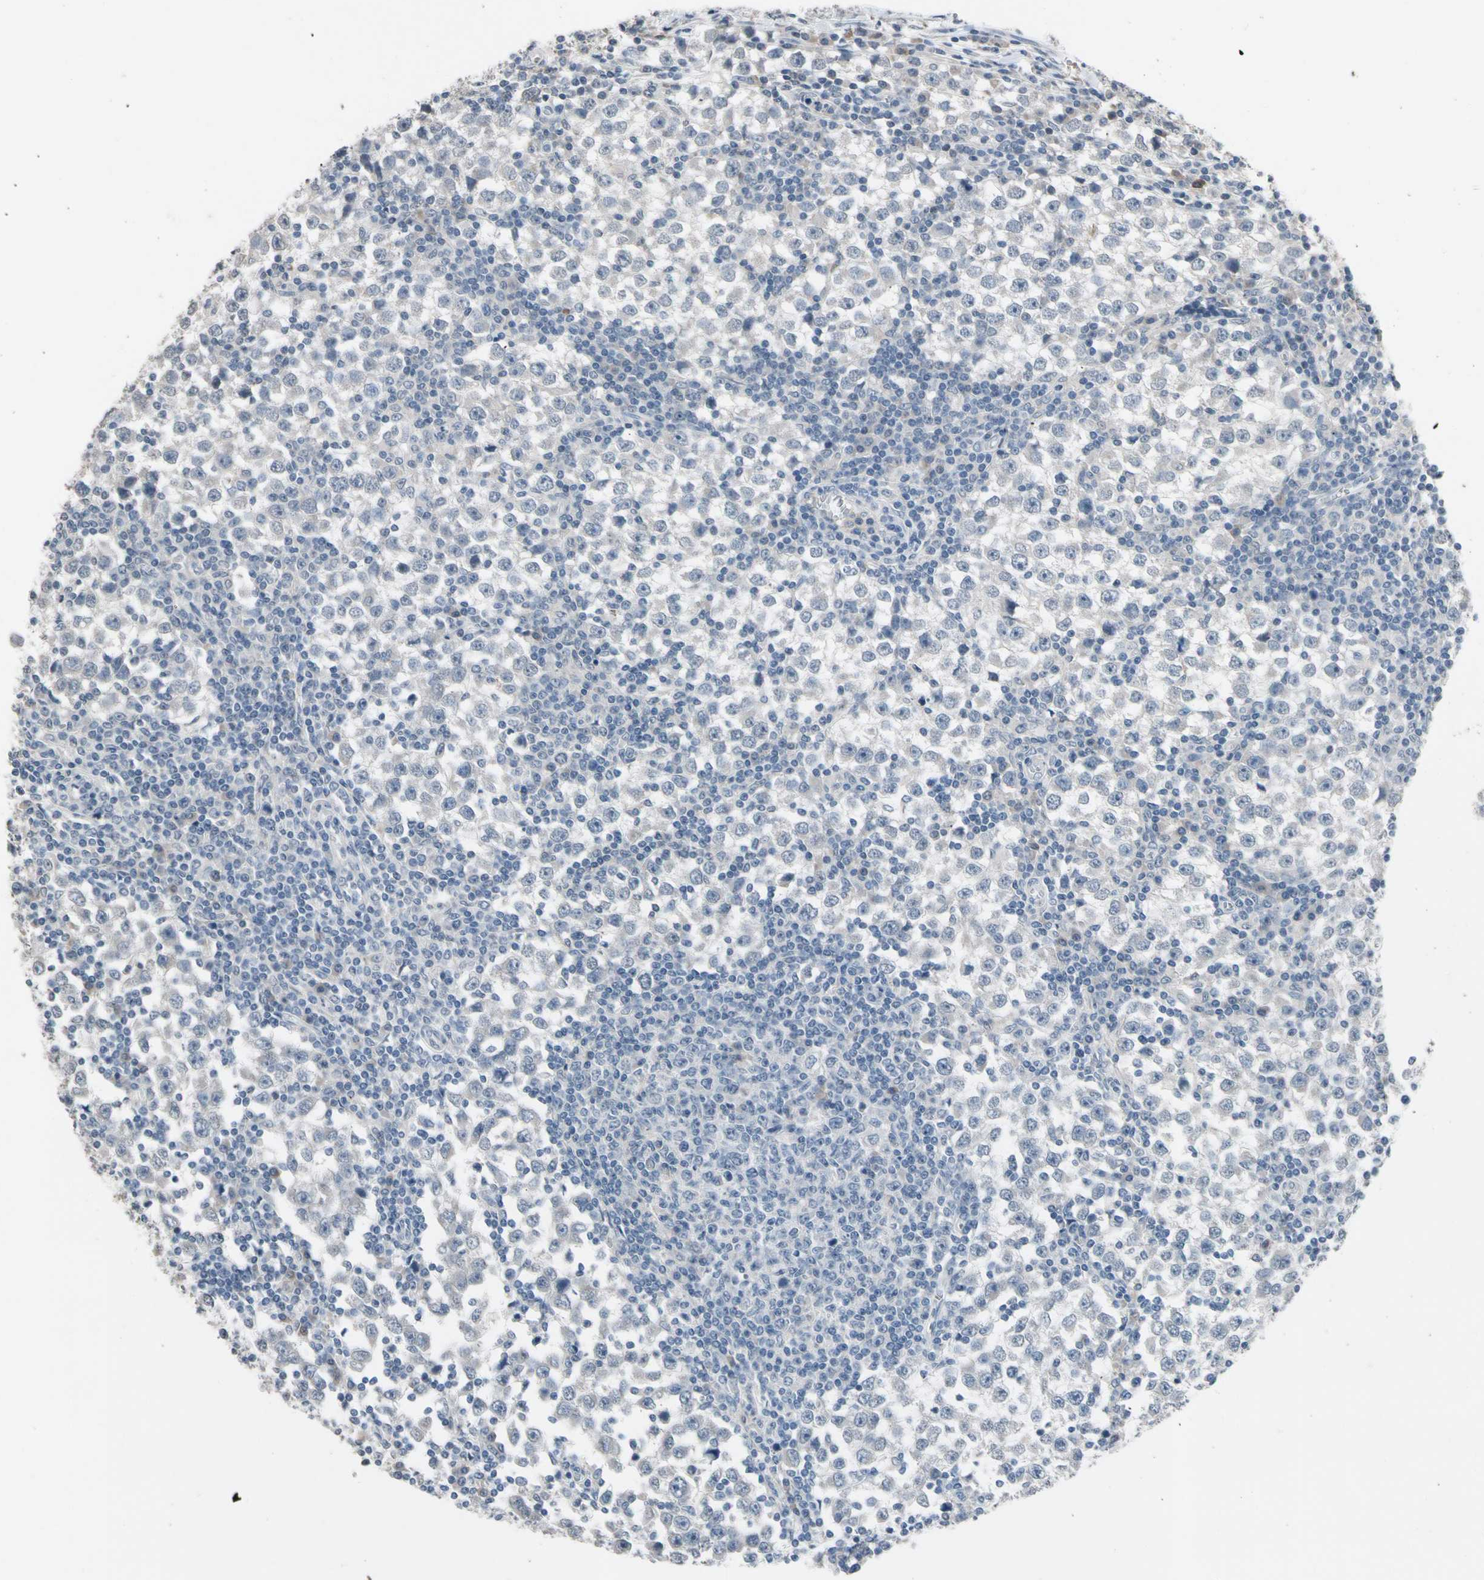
{"staining": {"intensity": "negative", "quantity": "none", "location": "none"}, "tissue": "testis cancer", "cell_type": "Tumor cells", "image_type": "cancer", "snomed": [{"axis": "morphology", "description": "Seminoma, NOS"}, {"axis": "topography", "description": "Testis"}], "caption": "Immunohistochemistry of human testis cancer (seminoma) exhibits no positivity in tumor cells.", "gene": "SV2A", "patient": {"sex": "male", "age": 65}}